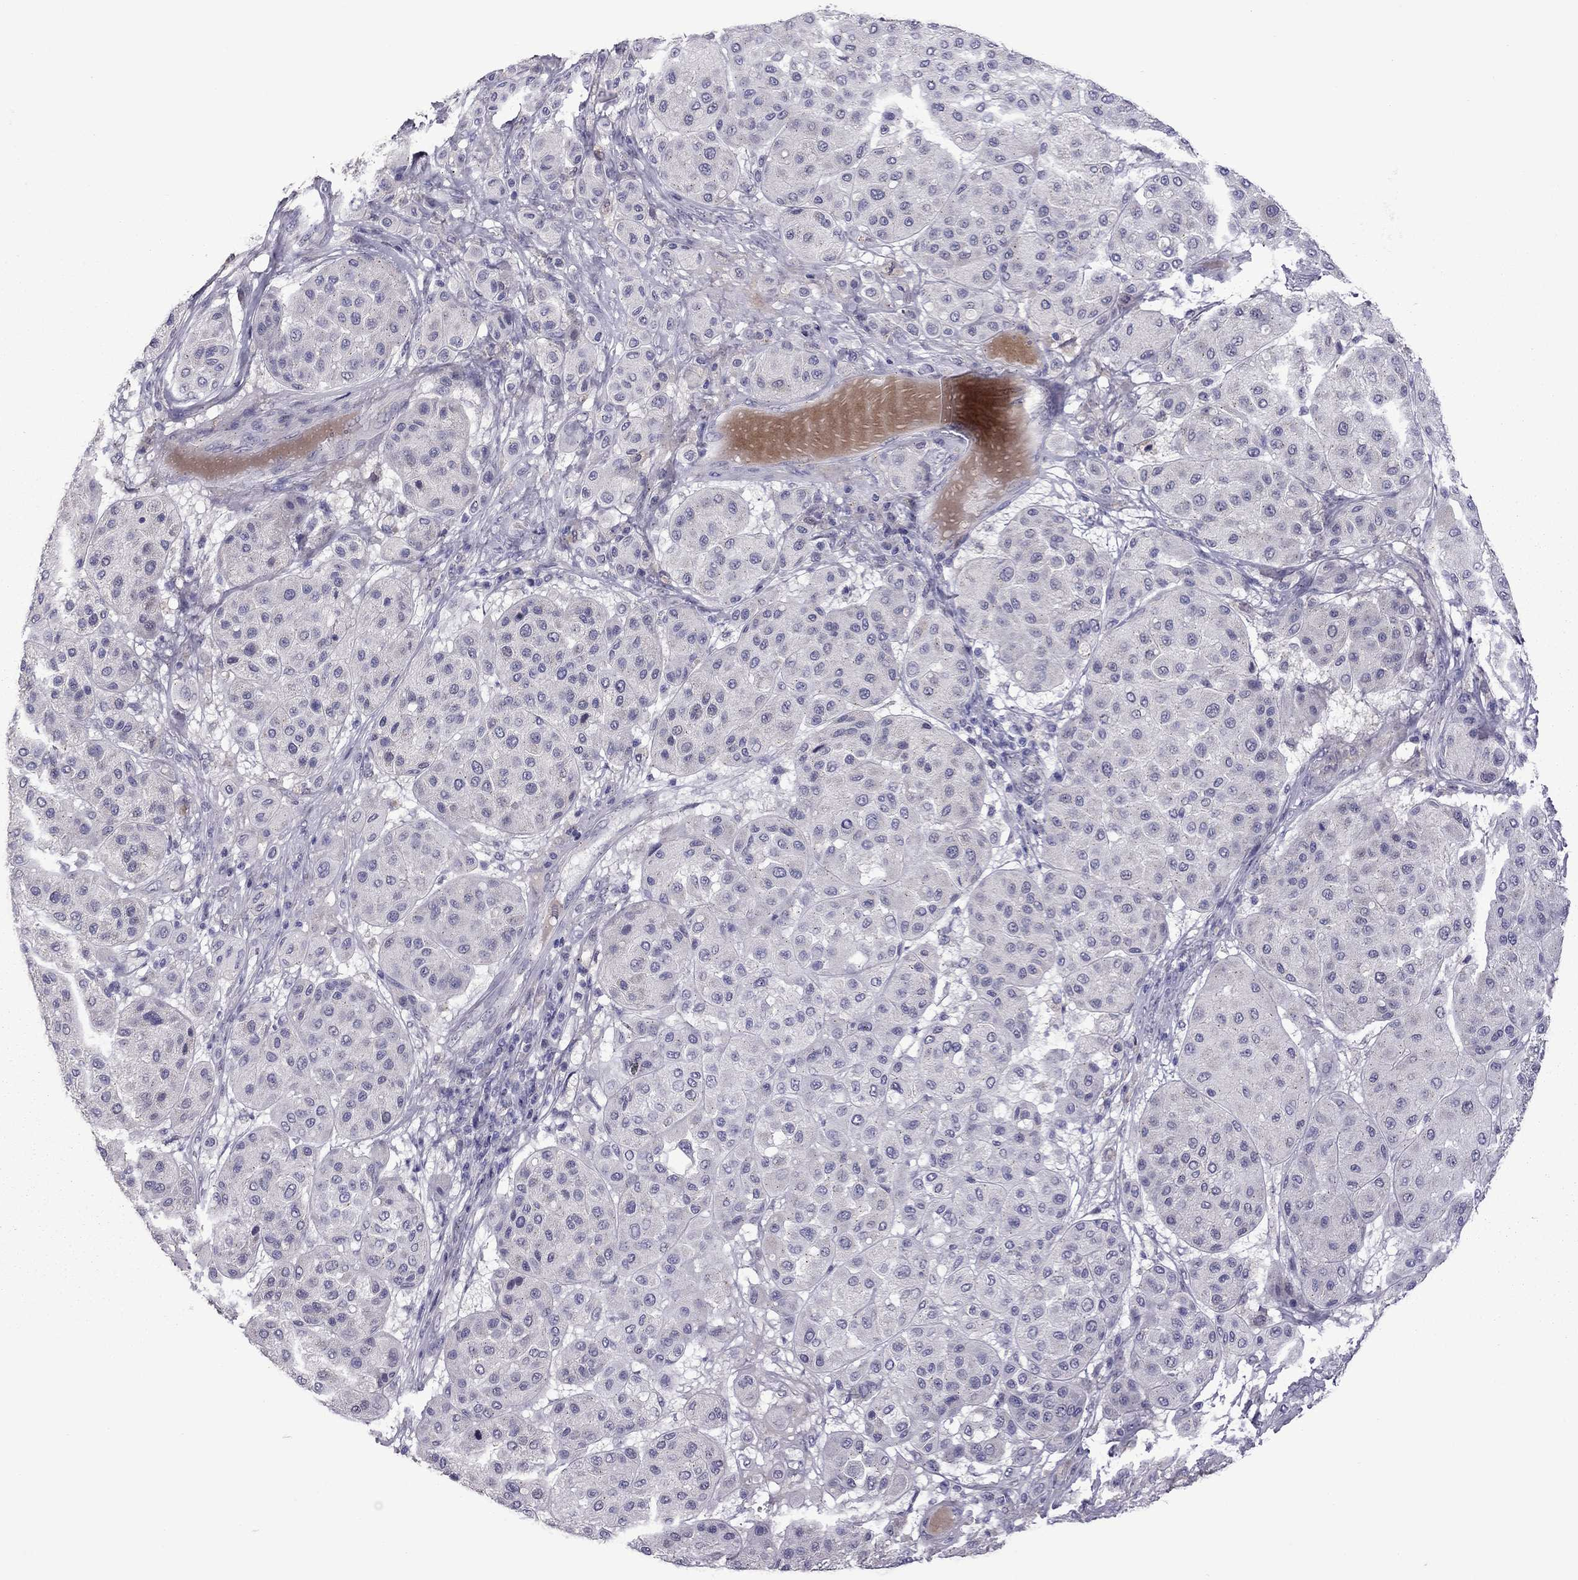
{"staining": {"intensity": "negative", "quantity": "none", "location": "none"}, "tissue": "melanoma", "cell_type": "Tumor cells", "image_type": "cancer", "snomed": [{"axis": "morphology", "description": "Malignant melanoma, Metastatic site"}, {"axis": "topography", "description": "Smooth muscle"}], "caption": "Tumor cells show no significant protein expression in malignant melanoma (metastatic site).", "gene": "MYBPH", "patient": {"sex": "male", "age": 41}}